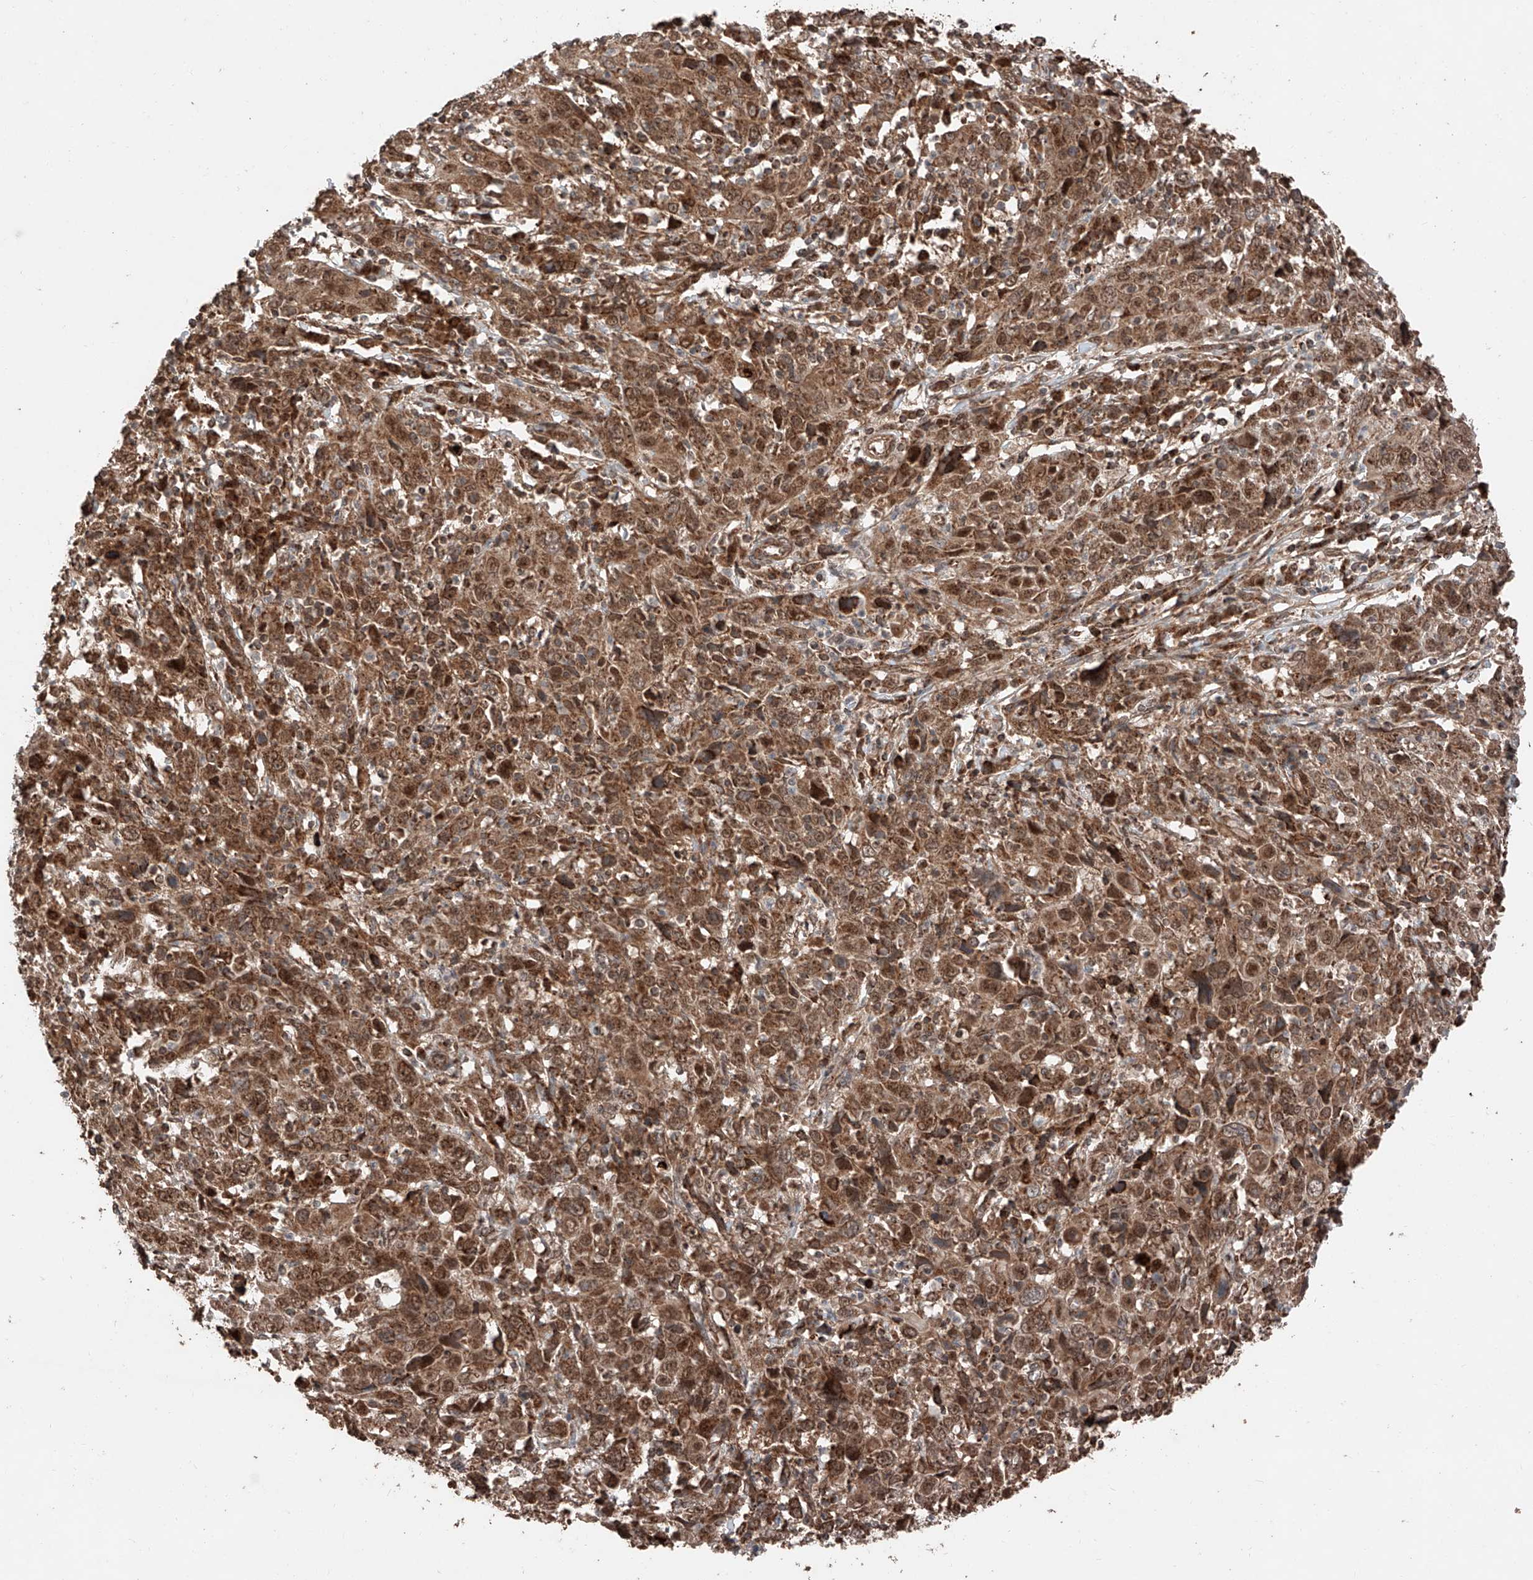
{"staining": {"intensity": "moderate", "quantity": ">75%", "location": "cytoplasmic/membranous,nuclear"}, "tissue": "cervical cancer", "cell_type": "Tumor cells", "image_type": "cancer", "snomed": [{"axis": "morphology", "description": "Squamous cell carcinoma, NOS"}, {"axis": "topography", "description": "Cervix"}], "caption": "High-power microscopy captured an immunohistochemistry (IHC) photomicrograph of cervical cancer (squamous cell carcinoma), revealing moderate cytoplasmic/membranous and nuclear staining in about >75% of tumor cells. The staining was performed using DAB (3,3'-diaminobenzidine), with brown indicating positive protein expression. Nuclei are stained blue with hematoxylin.", "gene": "ZSCAN29", "patient": {"sex": "female", "age": 46}}